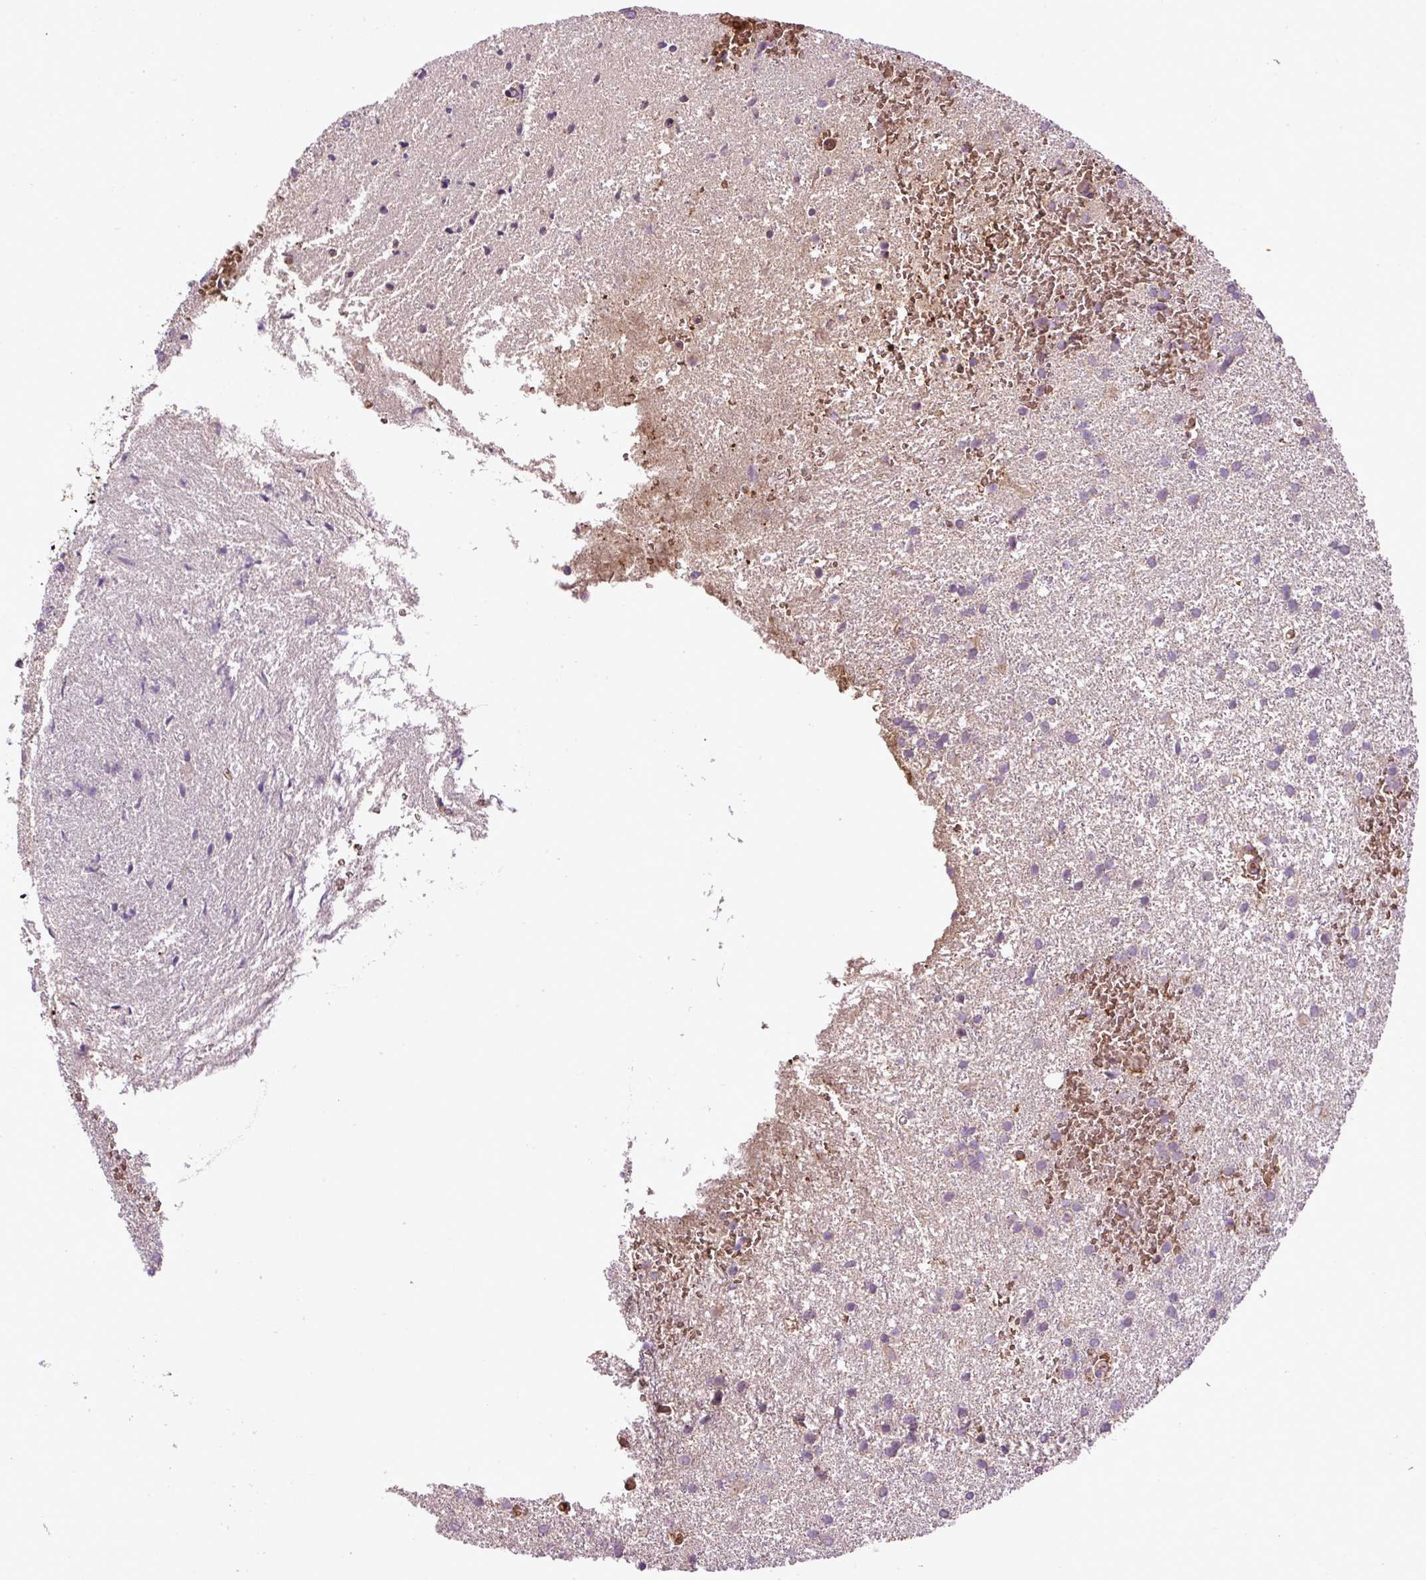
{"staining": {"intensity": "negative", "quantity": "none", "location": "none"}, "tissue": "glioma", "cell_type": "Tumor cells", "image_type": "cancer", "snomed": [{"axis": "morphology", "description": "Glioma, malignant, High grade"}, {"axis": "topography", "description": "Brain"}], "caption": "Glioma was stained to show a protein in brown. There is no significant staining in tumor cells. (DAB immunohistochemistry with hematoxylin counter stain).", "gene": "CXCL13", "patient": {"sex": "female", "age": 50}}